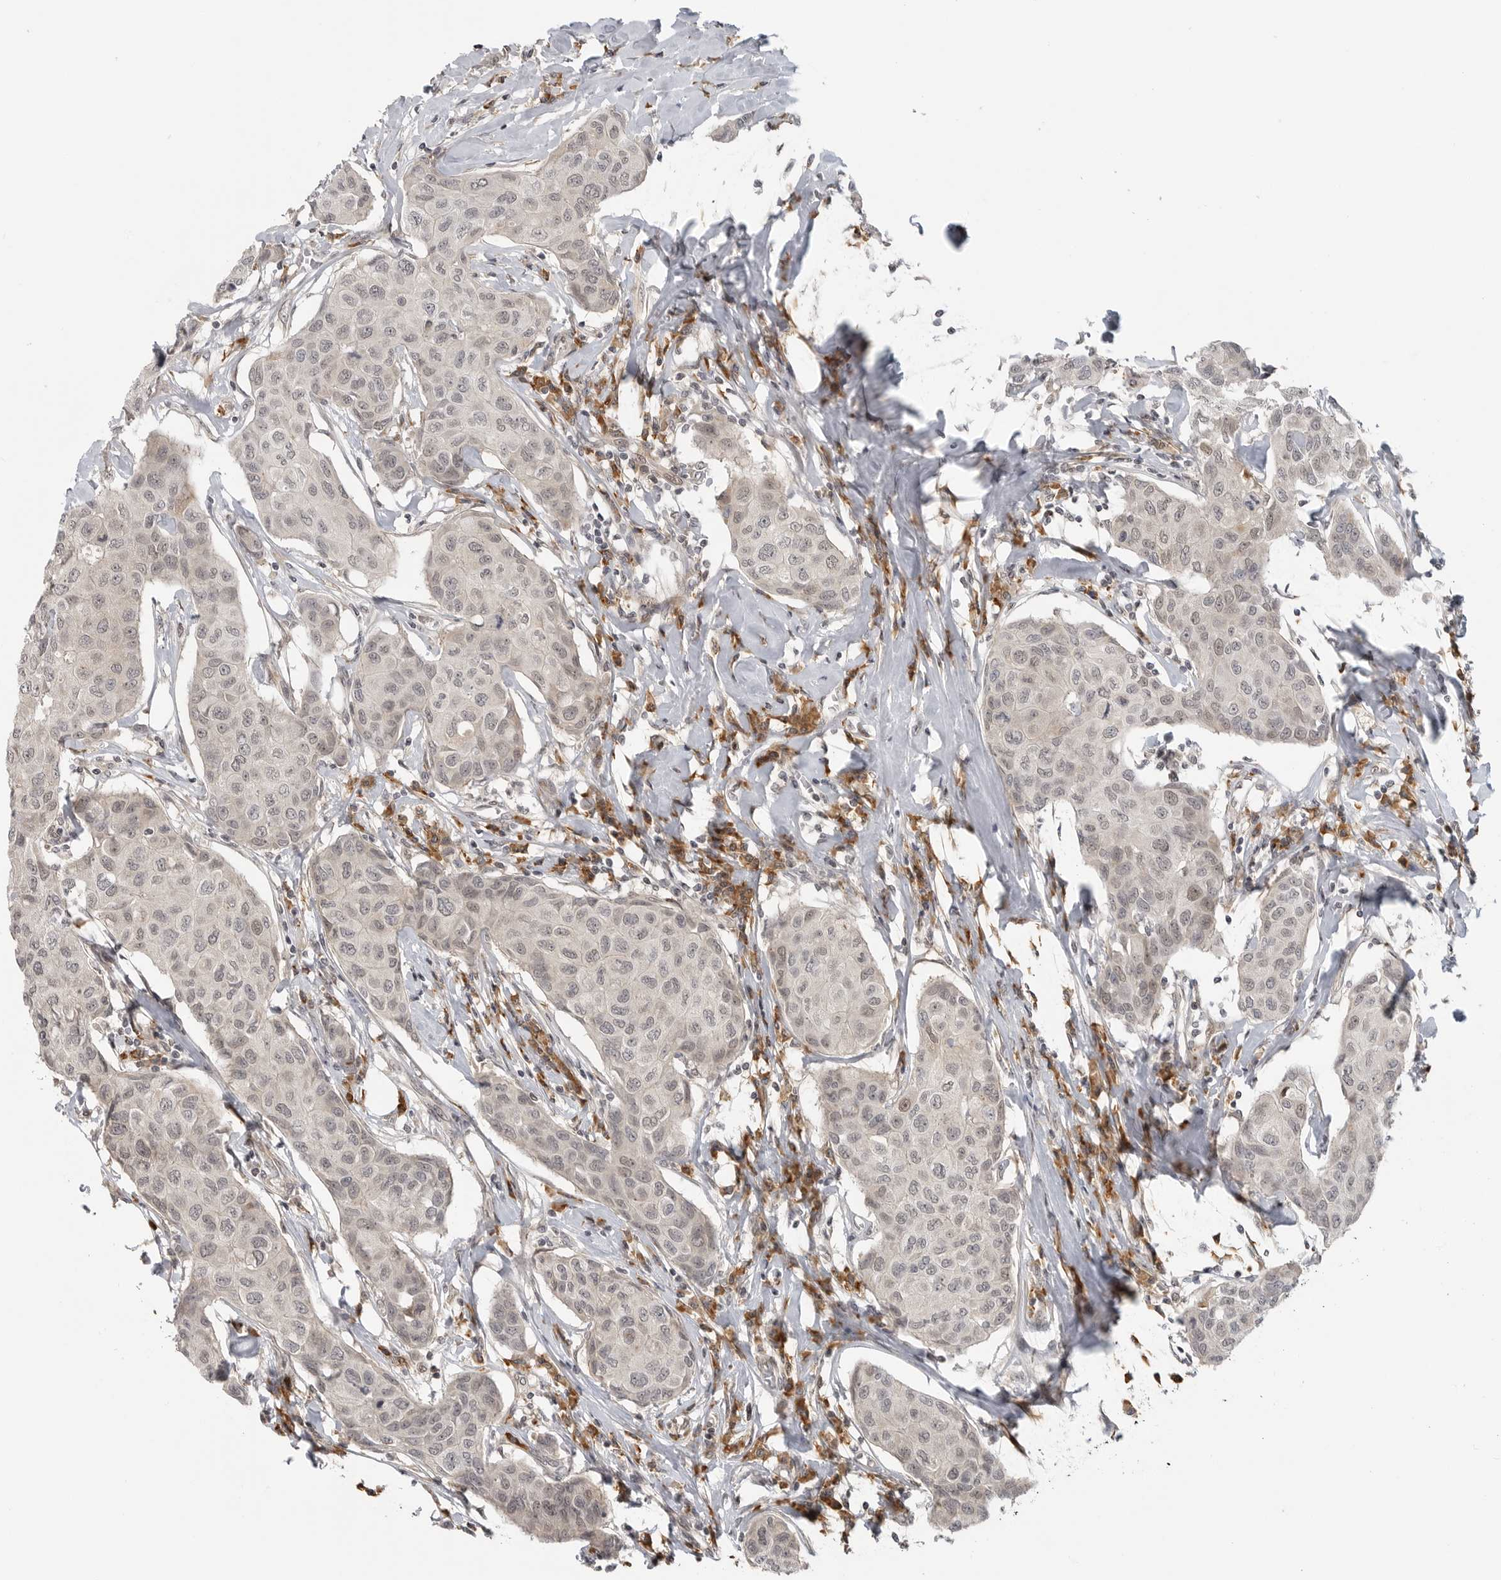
{"staining": {"intensity": "weak", "quantity": "<25%", "location": "nuclear"}, "tissue": "breast cancer", "cell_type": "Tumor cells", "image_type": "cancer", "snomed": [{"axis": "morphology", "description": "Duct carcinoma"}, {"axis": "topography", "description": "Breast"}], "caption": "Breast cancer (infiltrating ductal carcinoma) was stained to show a protein in brown. There is no significant expression in tumor cells.", "gene": "CEP295NL", "patient": {"sex": "female", "age": 80}}